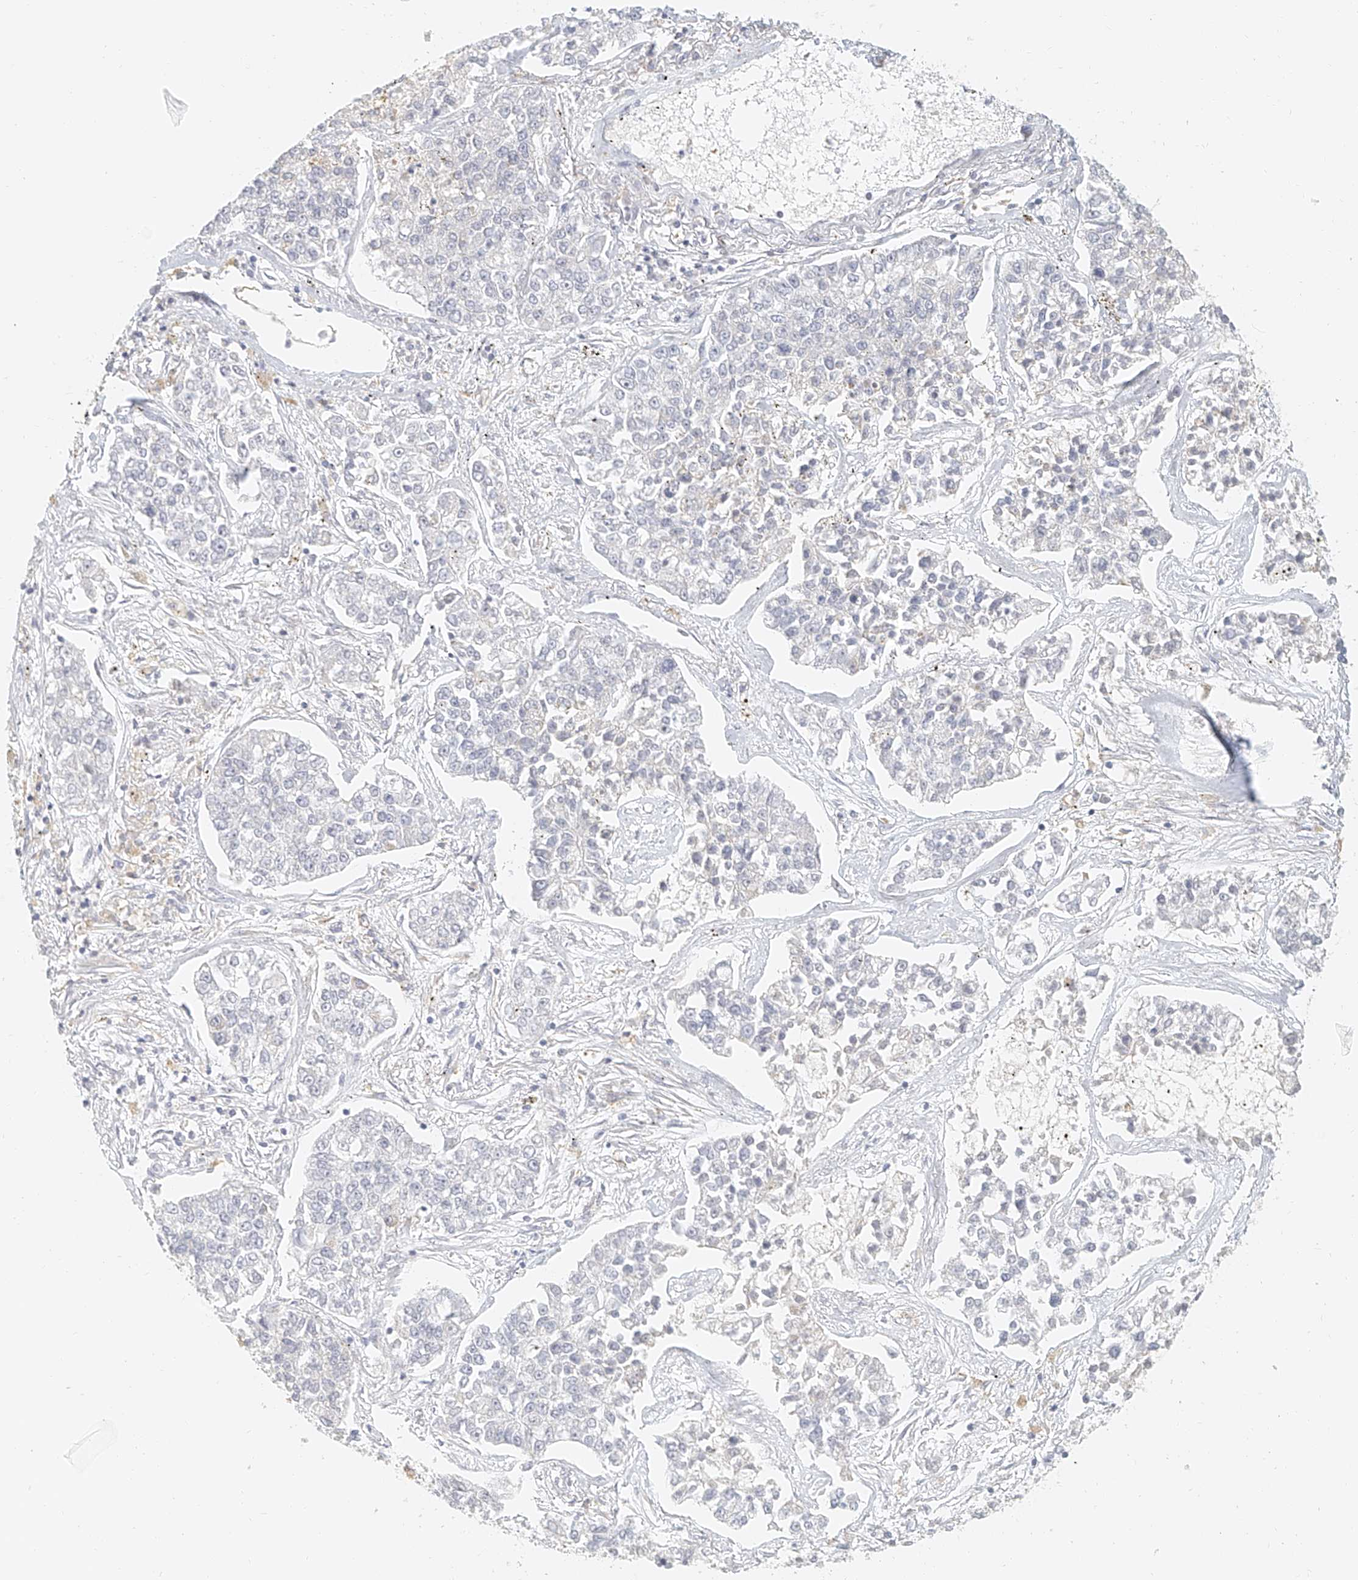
{"staining": {"intensity": "negative", "quantity": "none", "location": "none"}, "tissue": "lung cancer", "cell_type": "Tumor cells", "image_type": "cancer", "snomed": [{"axis": "morphology", "description": "Adenocarcinoma, NOS"}, {"axis": "topography", "description": "Lung"}], "caption": "Immunohistochemical staining of human lung cancer demonstrates no significant staining in tumor cells.", "gene": "CXorf58", "patient": {"sex": "male", "age": 49}}